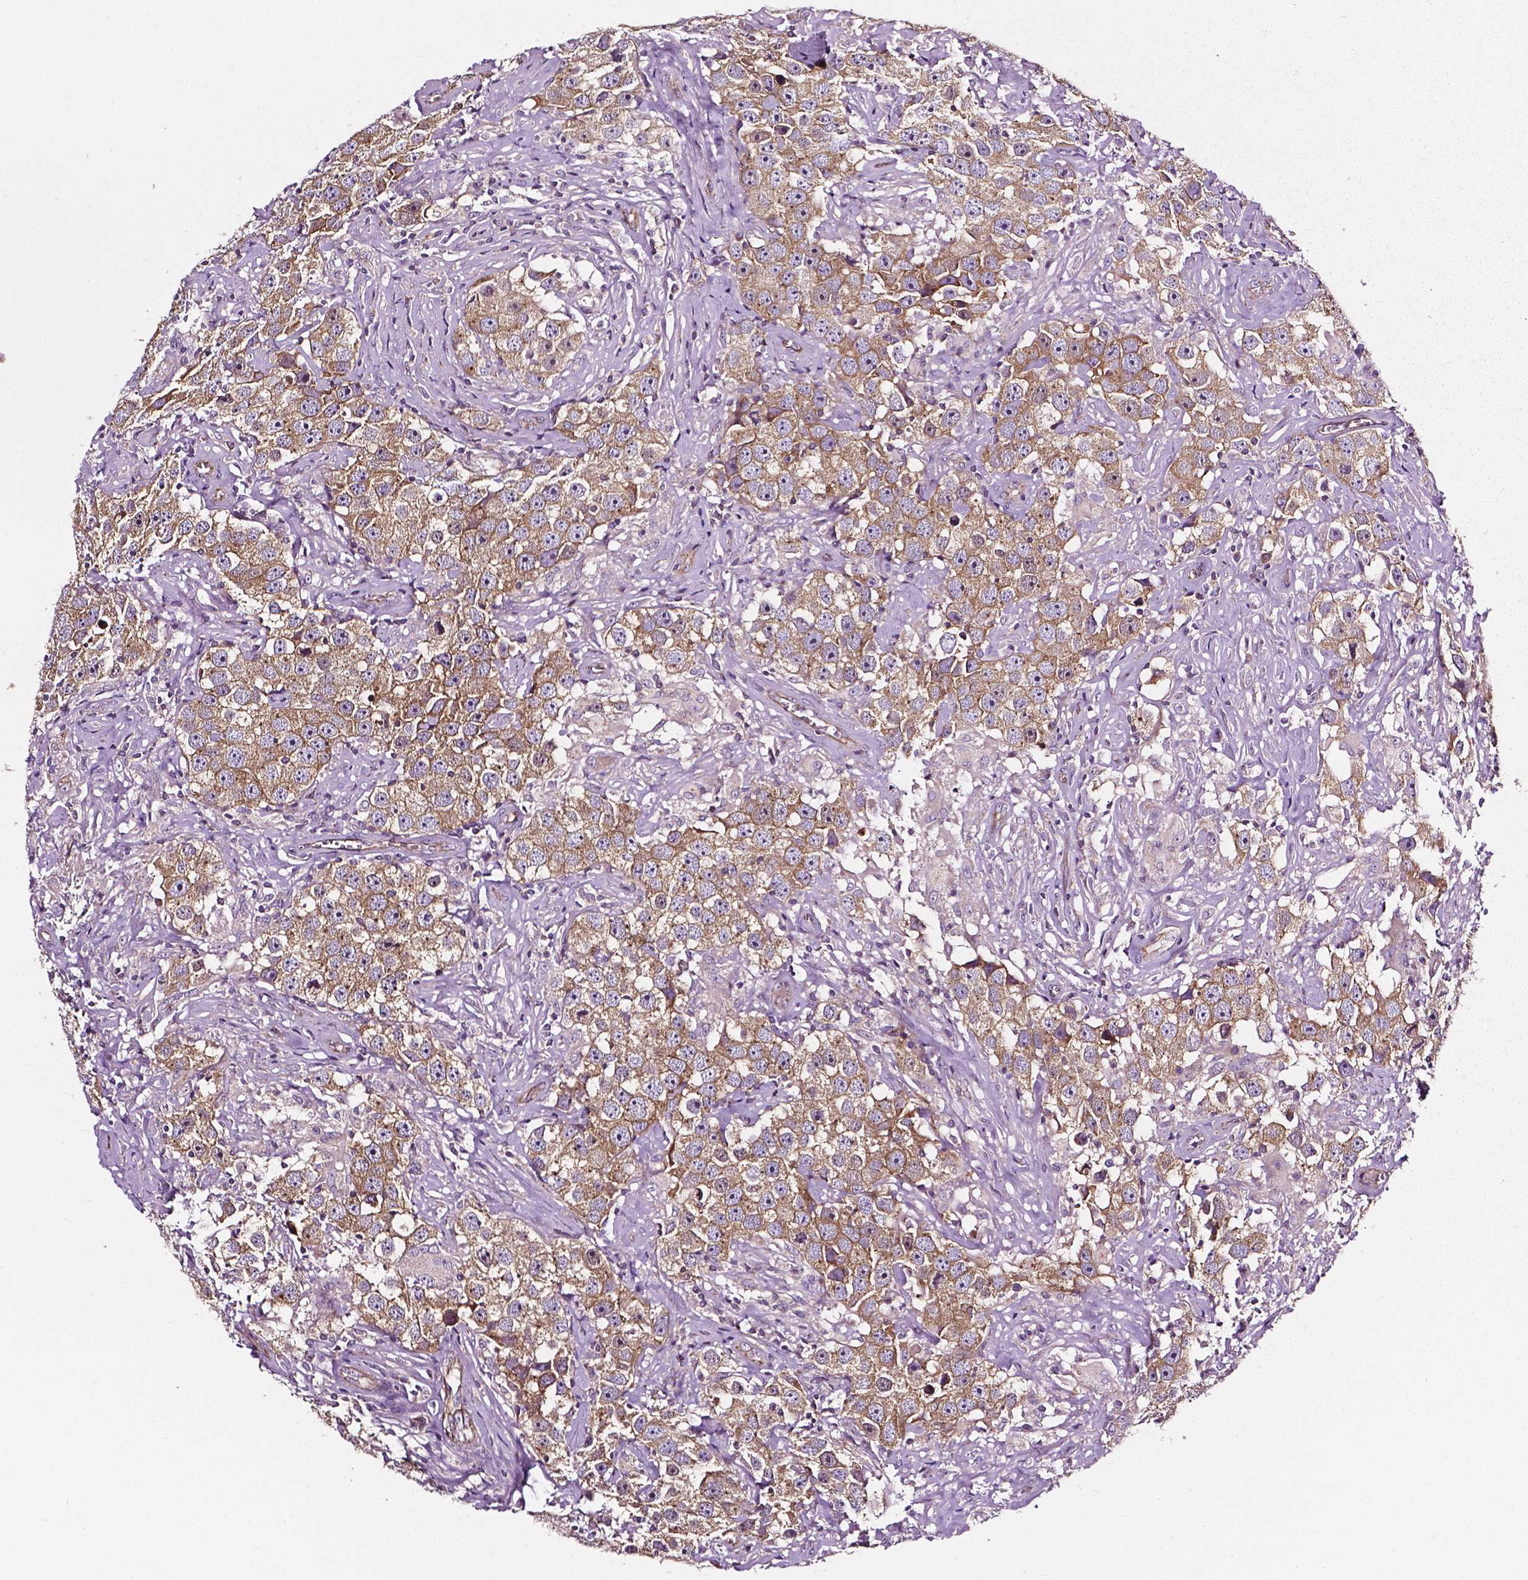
{"staining": {"intensity": "moderate", "quantity": ">75%", "location": "cytoplasmic/membranous"}, "tissue": "testis cancer", "cell_type": "Tumor cells", "image_type": "cancer", "snomed": [{"axis": "morphology", "description": "Seminoma, NOS"}, {"axis": "topography", "description": "Testis"}], "caption": "Tumor cells exhibit moderate cytoplasmic/membranous staining in approximately >75% of cells in testis cancer.", "gene": "ATG16L1", "patient": {"sex": "male", "age": 49}}